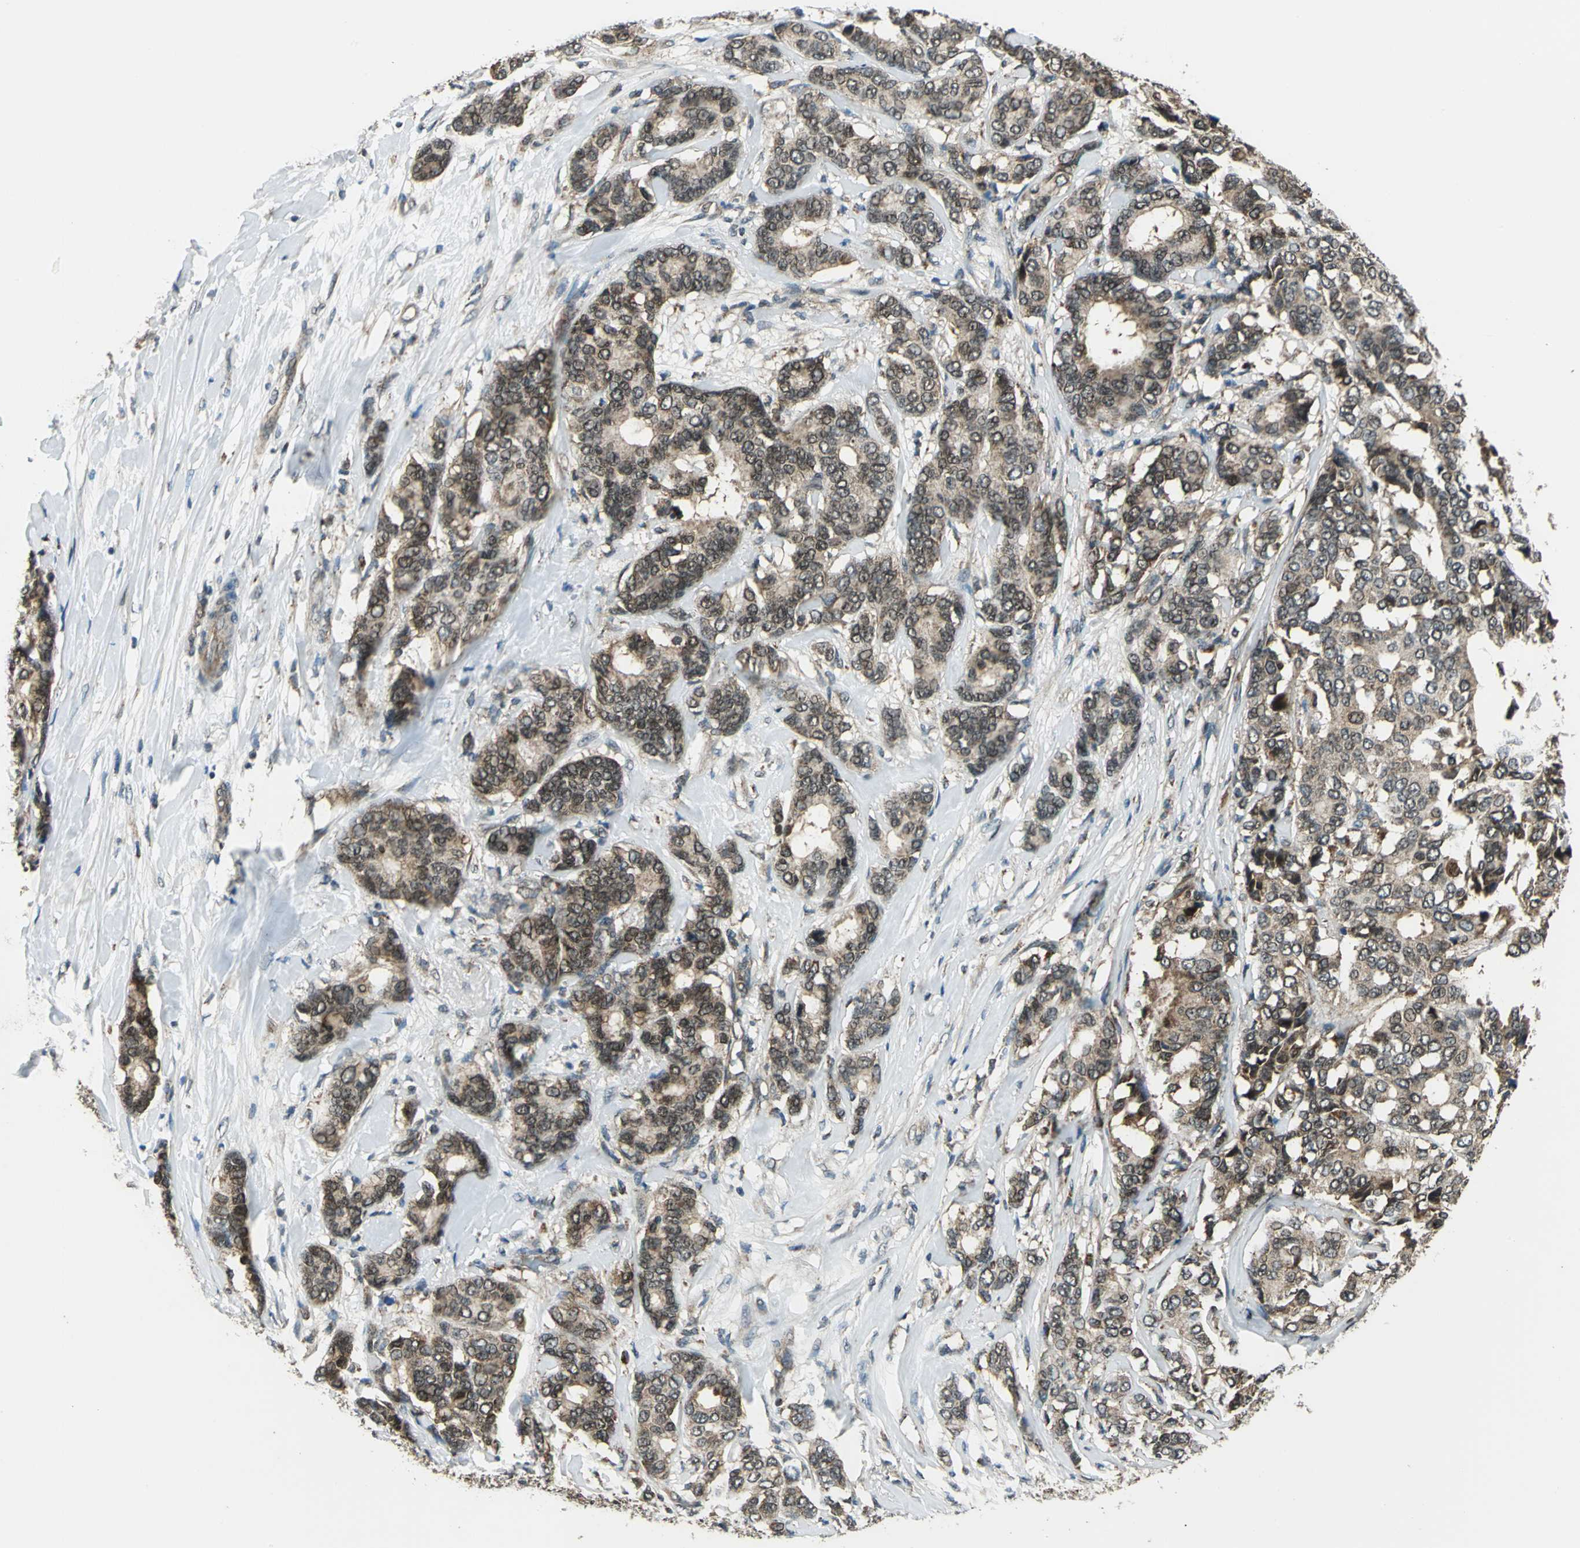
{"staining": {"intensity": "moderate", "quantity": ">75%", "location": "cytoplasmic/membranous"}, "tissue": "breast cancer", "cell_type": "Tumor cells", "image_type": "cancer", "snomed": [{"axis": "morphology", "description": "Duct carcinoma"}, {"axis": "topography", "description": "Breast"}], "caption": "Approximately >75% of tumor cells in human breast cancer (invasive ductal carcinoma) reveal moderate cytoplasmic/membranous protein staining as visualized by brown immunohistochemical staining.", "gene": "NUDT2", "patient": {"sex": "female", "age": 87}}